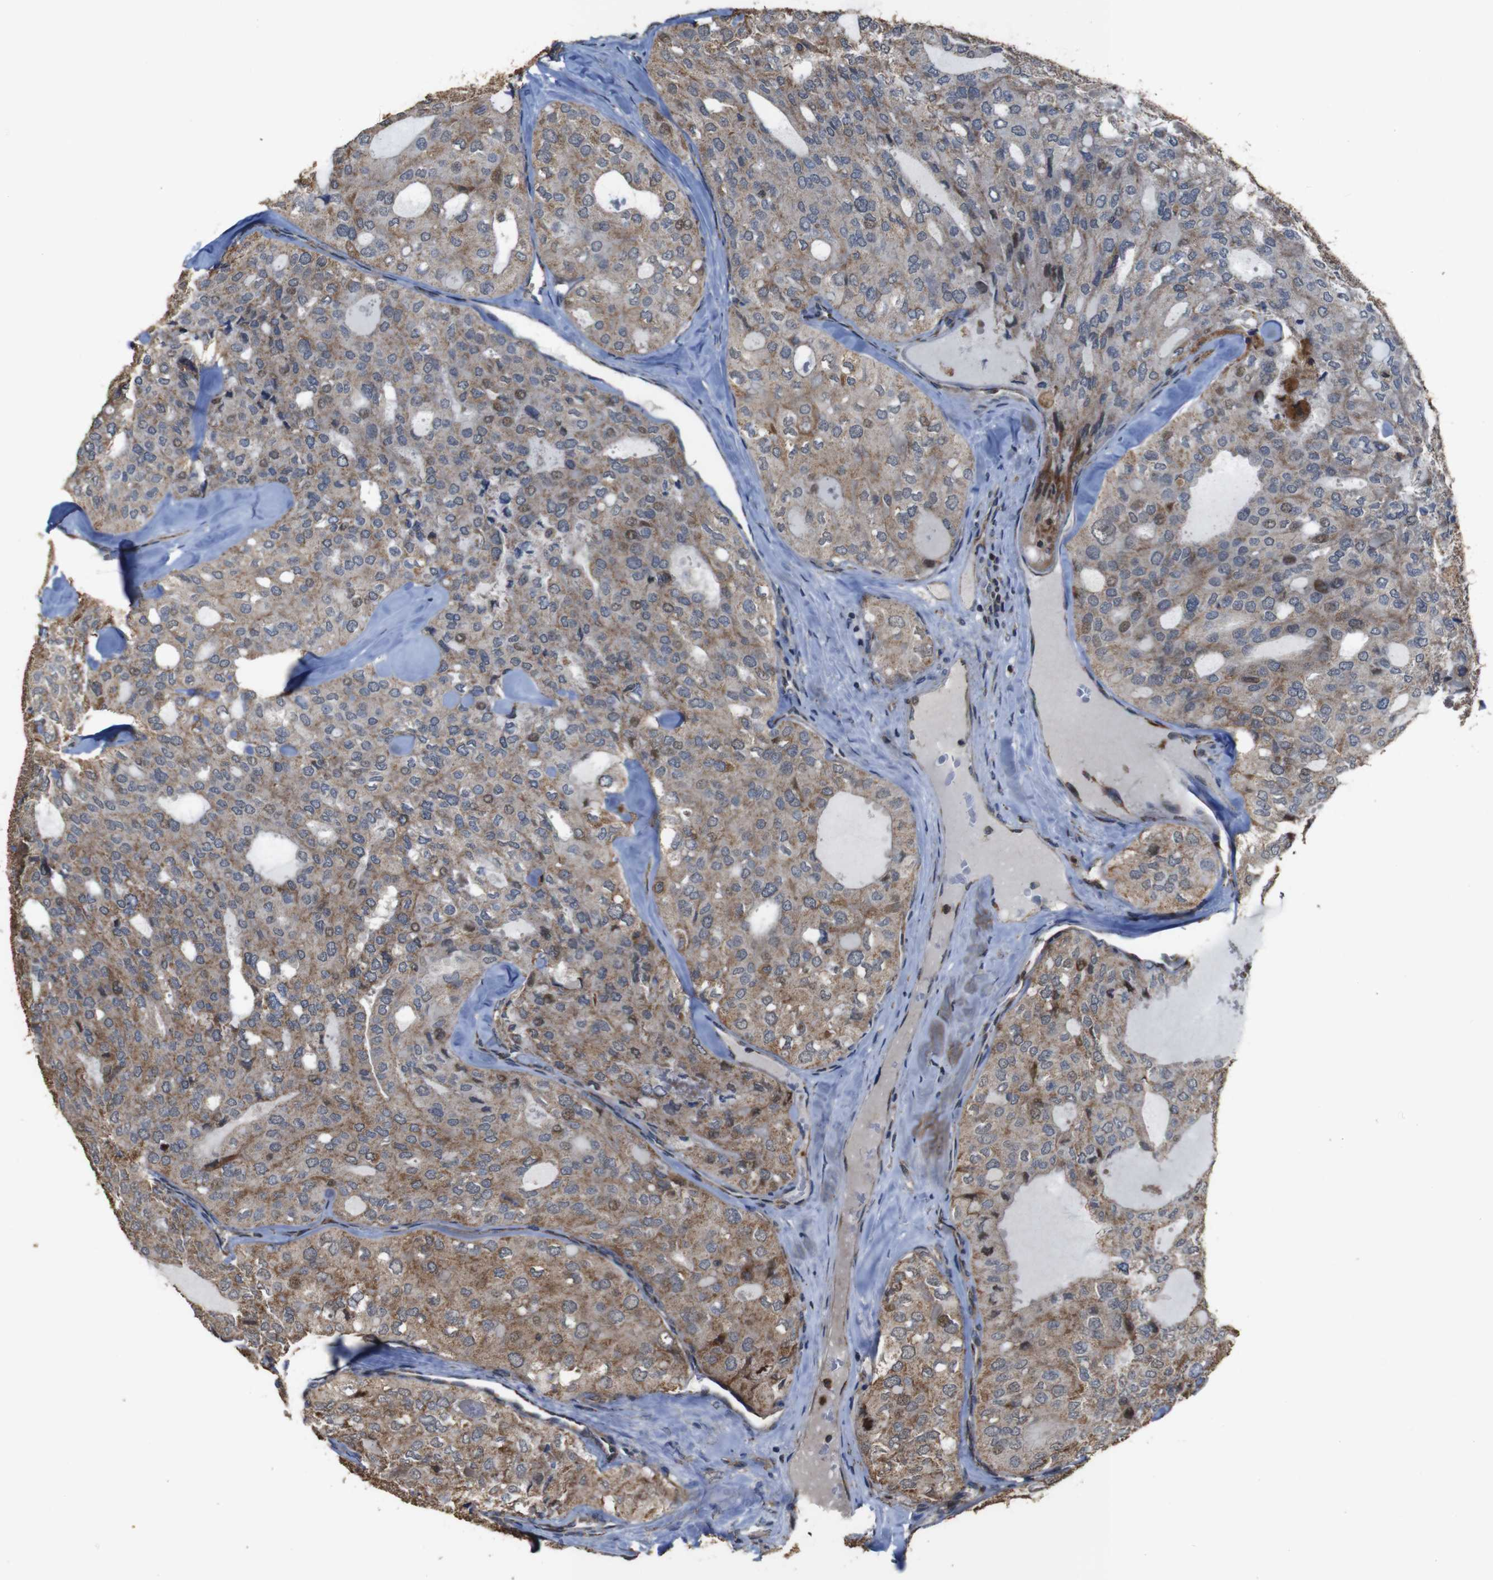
{"staining": {"intensity": "weak", "quantity": ">75%", "location": "cytoplasmic/membranous"}, "tissue": "thyroid cancer", "cell_type": "Tumor cells", "image_type": "cancer", "snomed": [{"axis": "morphology", "description": "Follicular adenoma carcinoma, NOS"}, {"axis": "topography", "description": "Thyroid gland"}], "caption": "Thyroid cancer (follicular adenoma carcinoma) was stained to show a protein in brown. There is low levels of weak cytoplasmic/membranous positivity in about >75% of tumor cells.", "gene": "SNN", "patient": {"sex": "male", "age": 75}}